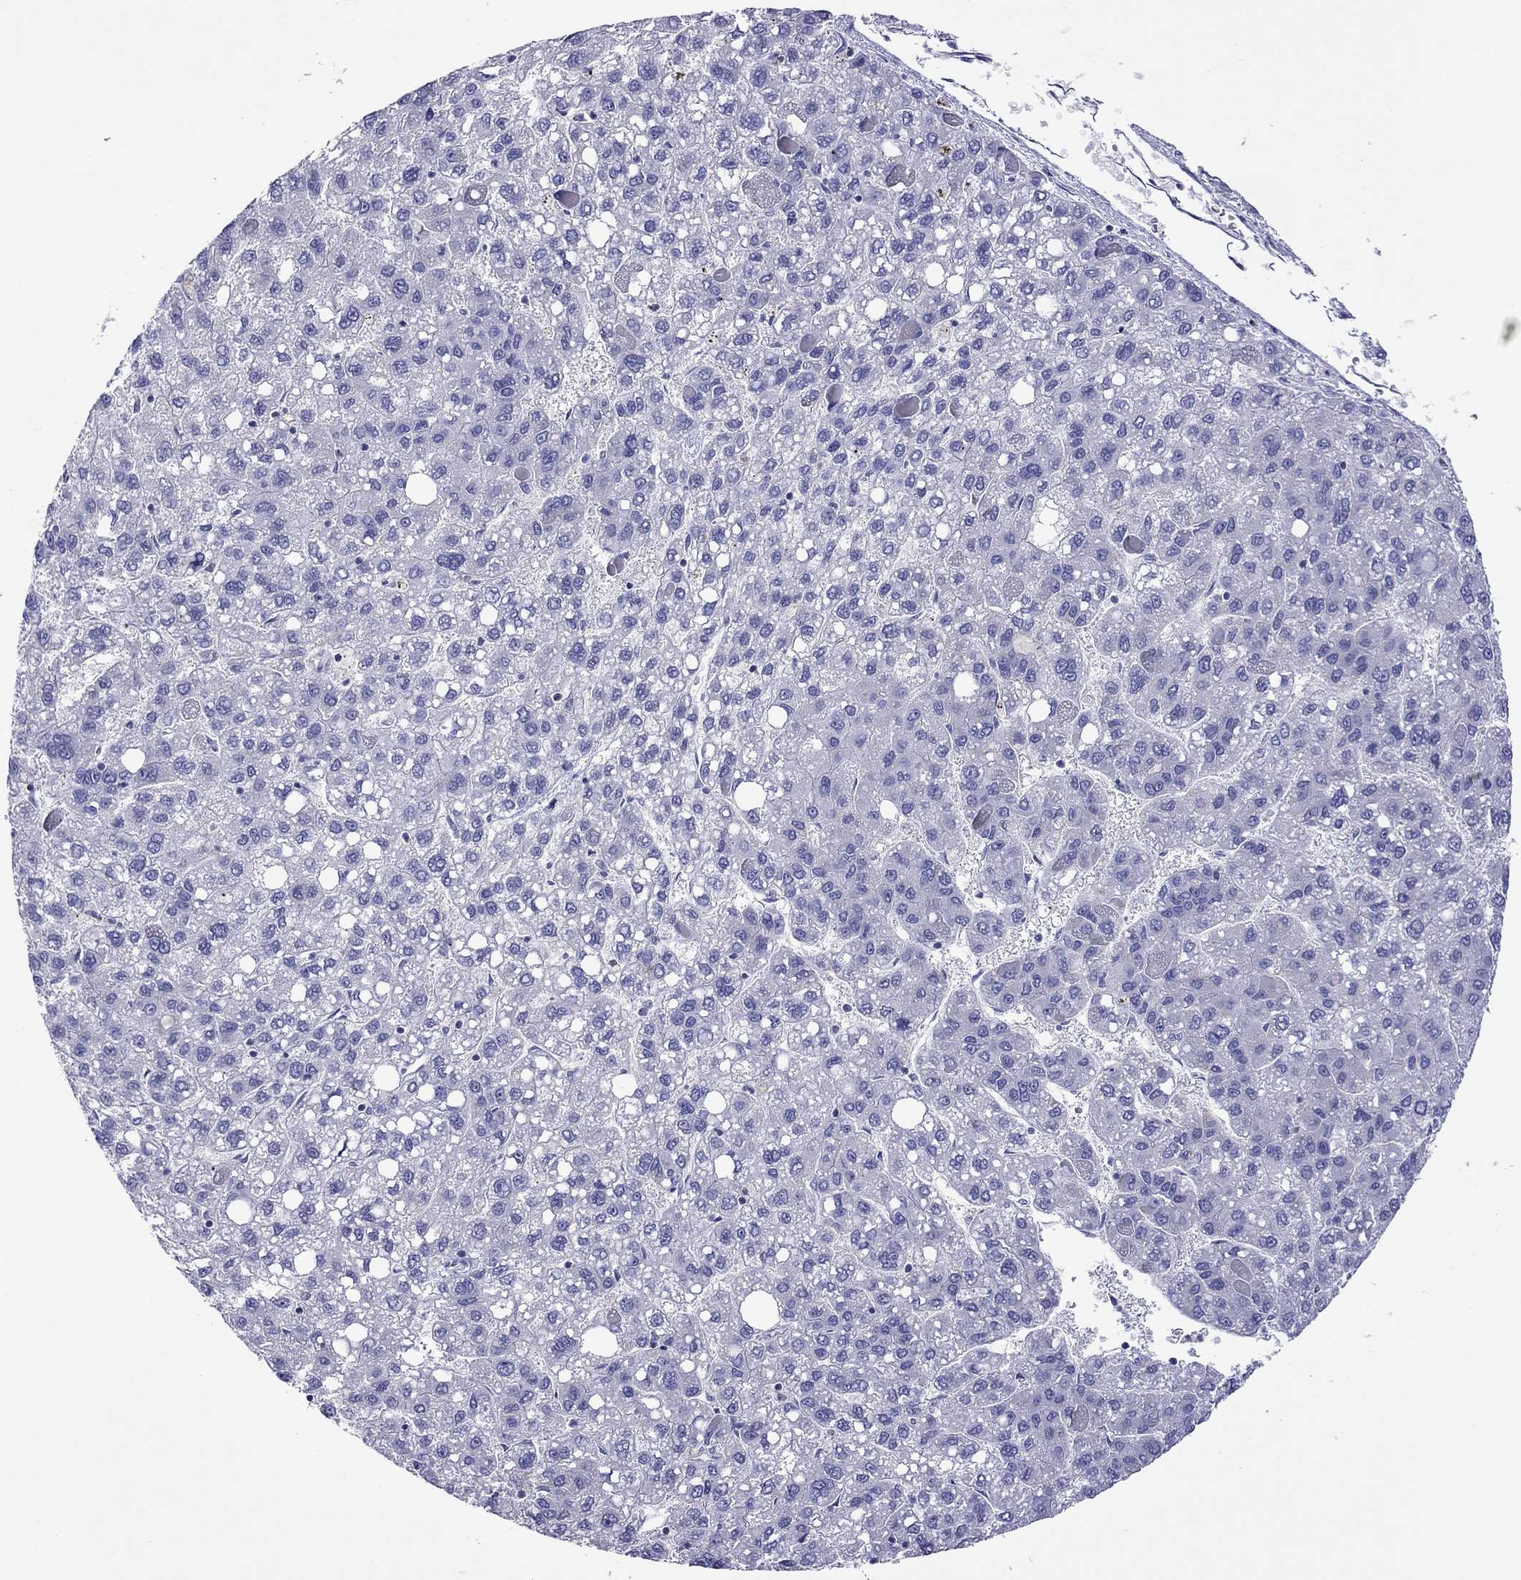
{"staining": {"intensity": "negative", "quantity": "none", "location": "none"}, "tissue": "liver cancer", "cell_type": "Tumor cells", "image_type": "cancer", "snomed": [{"axis": "morphology", "description": "Carcinoma, Hepatocellular, NOS"}, {"axis": "topography", "description": "Liver"}], "caption": "Tumor cells show no significant positivity in hepatocellular carcinoma (liver).", "gene": "MPZ", "patient": {"sex": "female", "age": 82}}